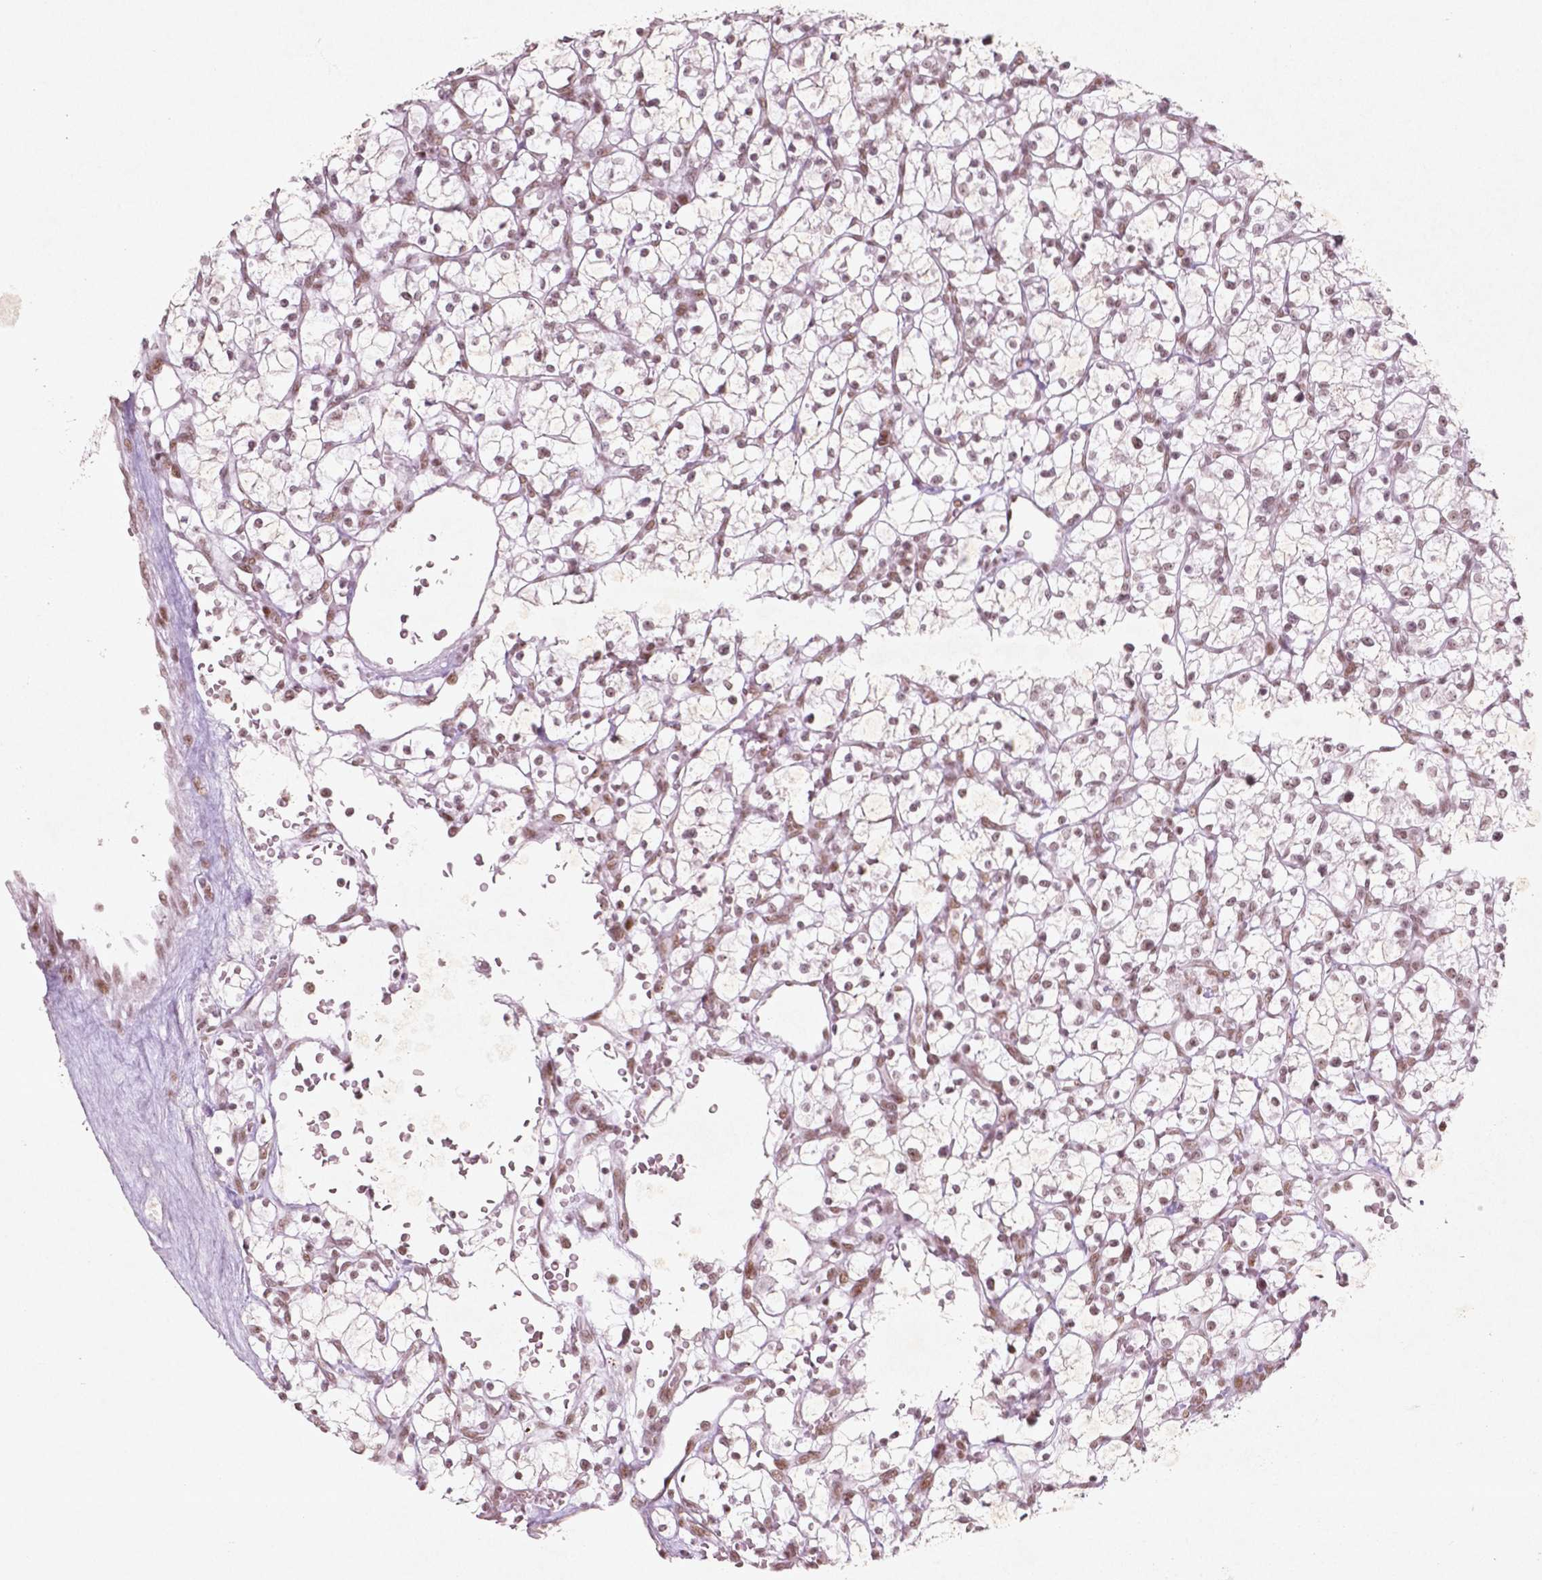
{"staining": {"intensity": "moderate", "quantity": ">75%", "location": "nuclear"}, "tissue": "renal cancer", "cell_type": "Tumor cells", "image_type": "cancer", "snomed": [{"axis": "morphology", "description": "Adenocarcinoma, NOS"}, {"axis": "topography", "description": "Kidney"}], "caption": "This is a micrograph of immunohistochemistry (IHC) staining of adenocarcinoma (renal), which shows moderate expression in the nuclear of tumor cells.", "gene": "HMG20B", "patient": {"sex": "female", "age": 64}}